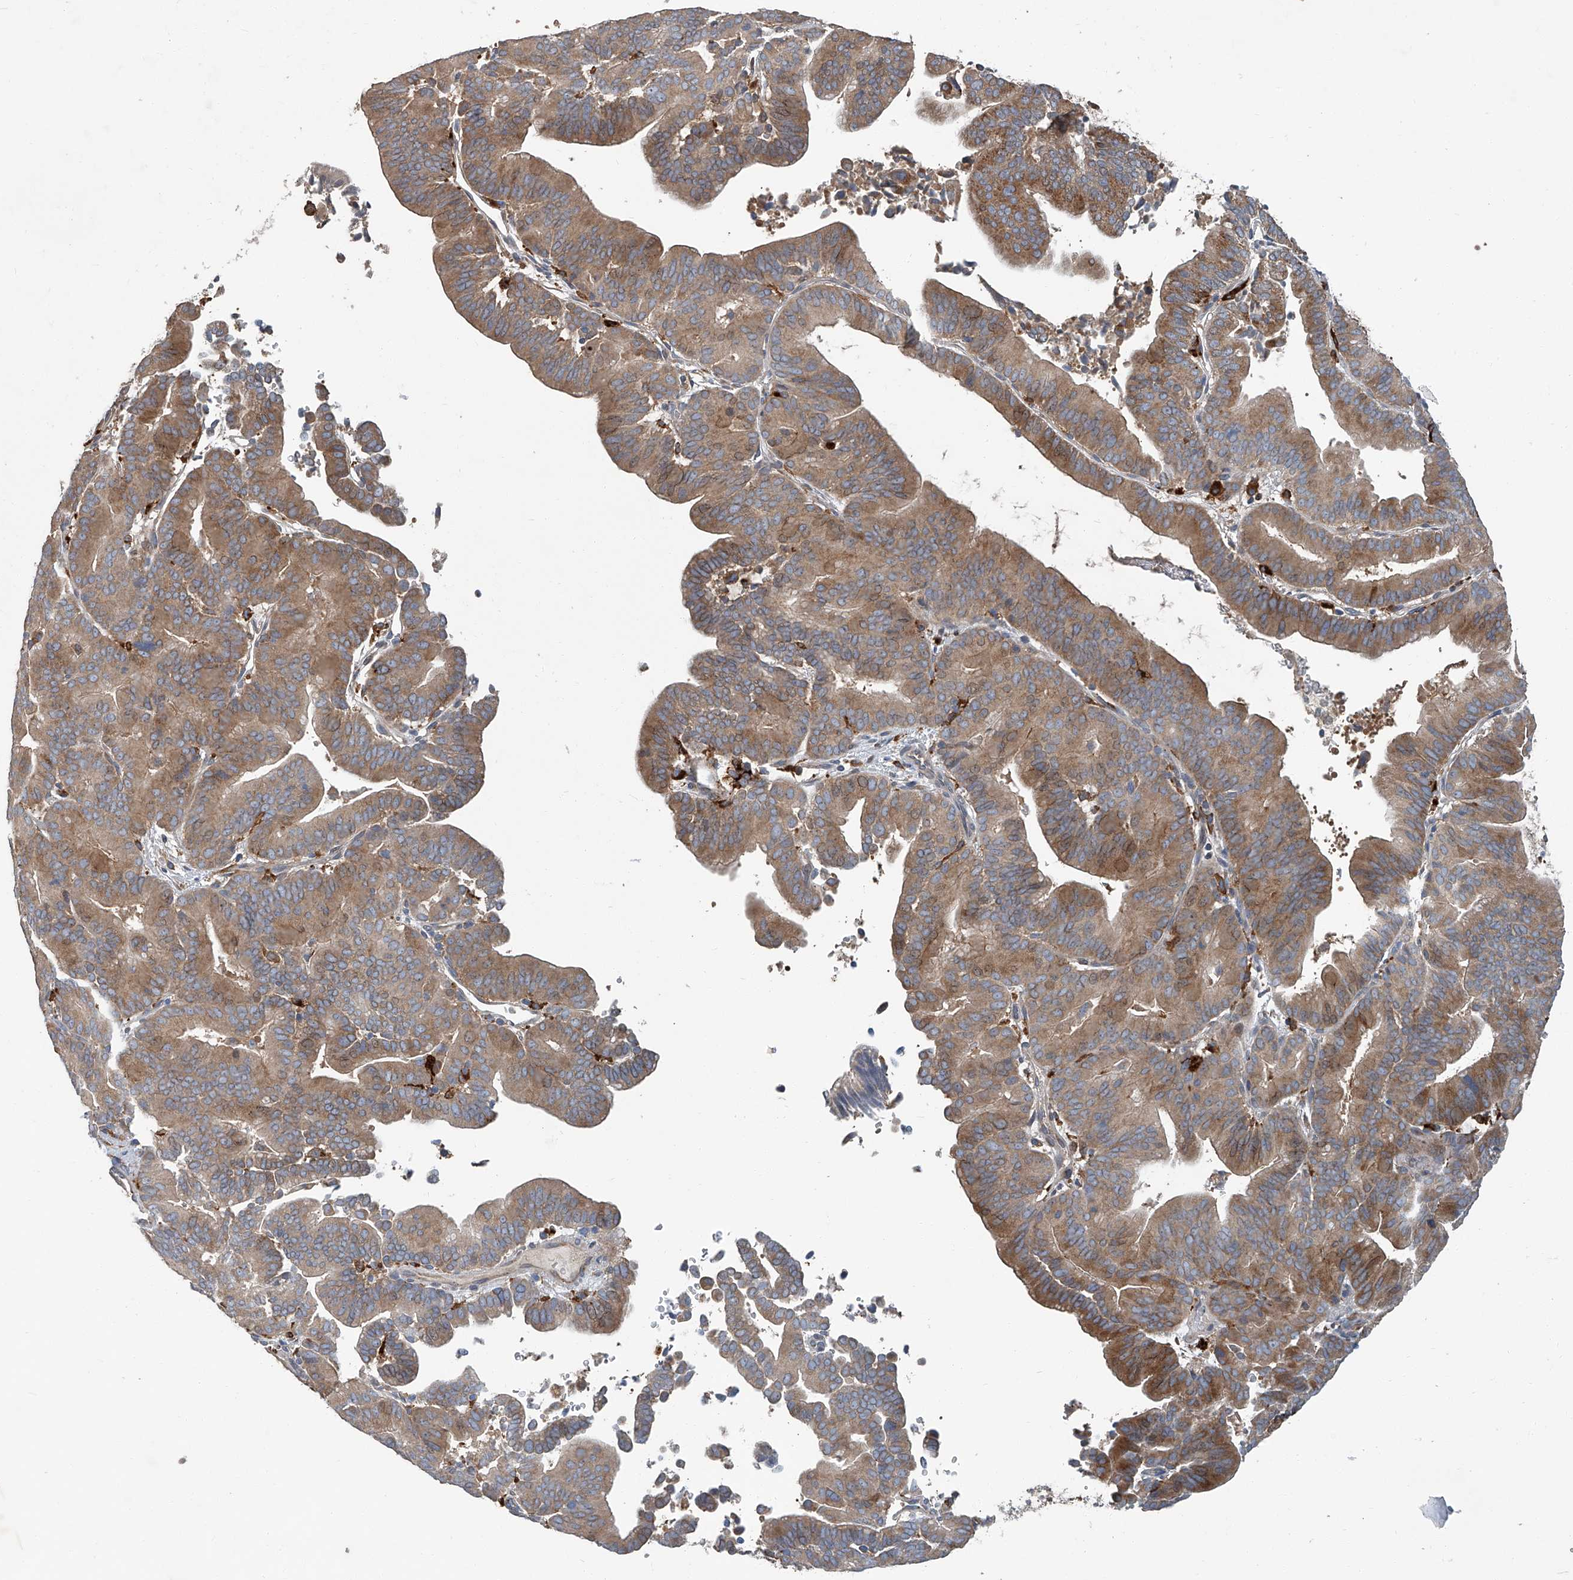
{"staining": {"intensity": "moderate", "quantity": "25%-75%", "location": "cytoplasmic/membranous"}, "tissue": "liver cancer", "cell_type": "Tumor cells", "image_type": "cancer", "snomed": [{"axis": "morphology", "description": "Cholangiocarcinoma"}, {"axis": "topography", "description": "Liver"}], "caption": "Immunohistochemistry (DAB (3,3'-diaminobenzidine)) staining of cholangiocarcinoma (liver) demonstrates moderate cytoplasmic/membranous protein positivity in about 25%-75% of tumor cells.", "gene": "FAM167A", "patient": {"sex": "female", "age": 75}}